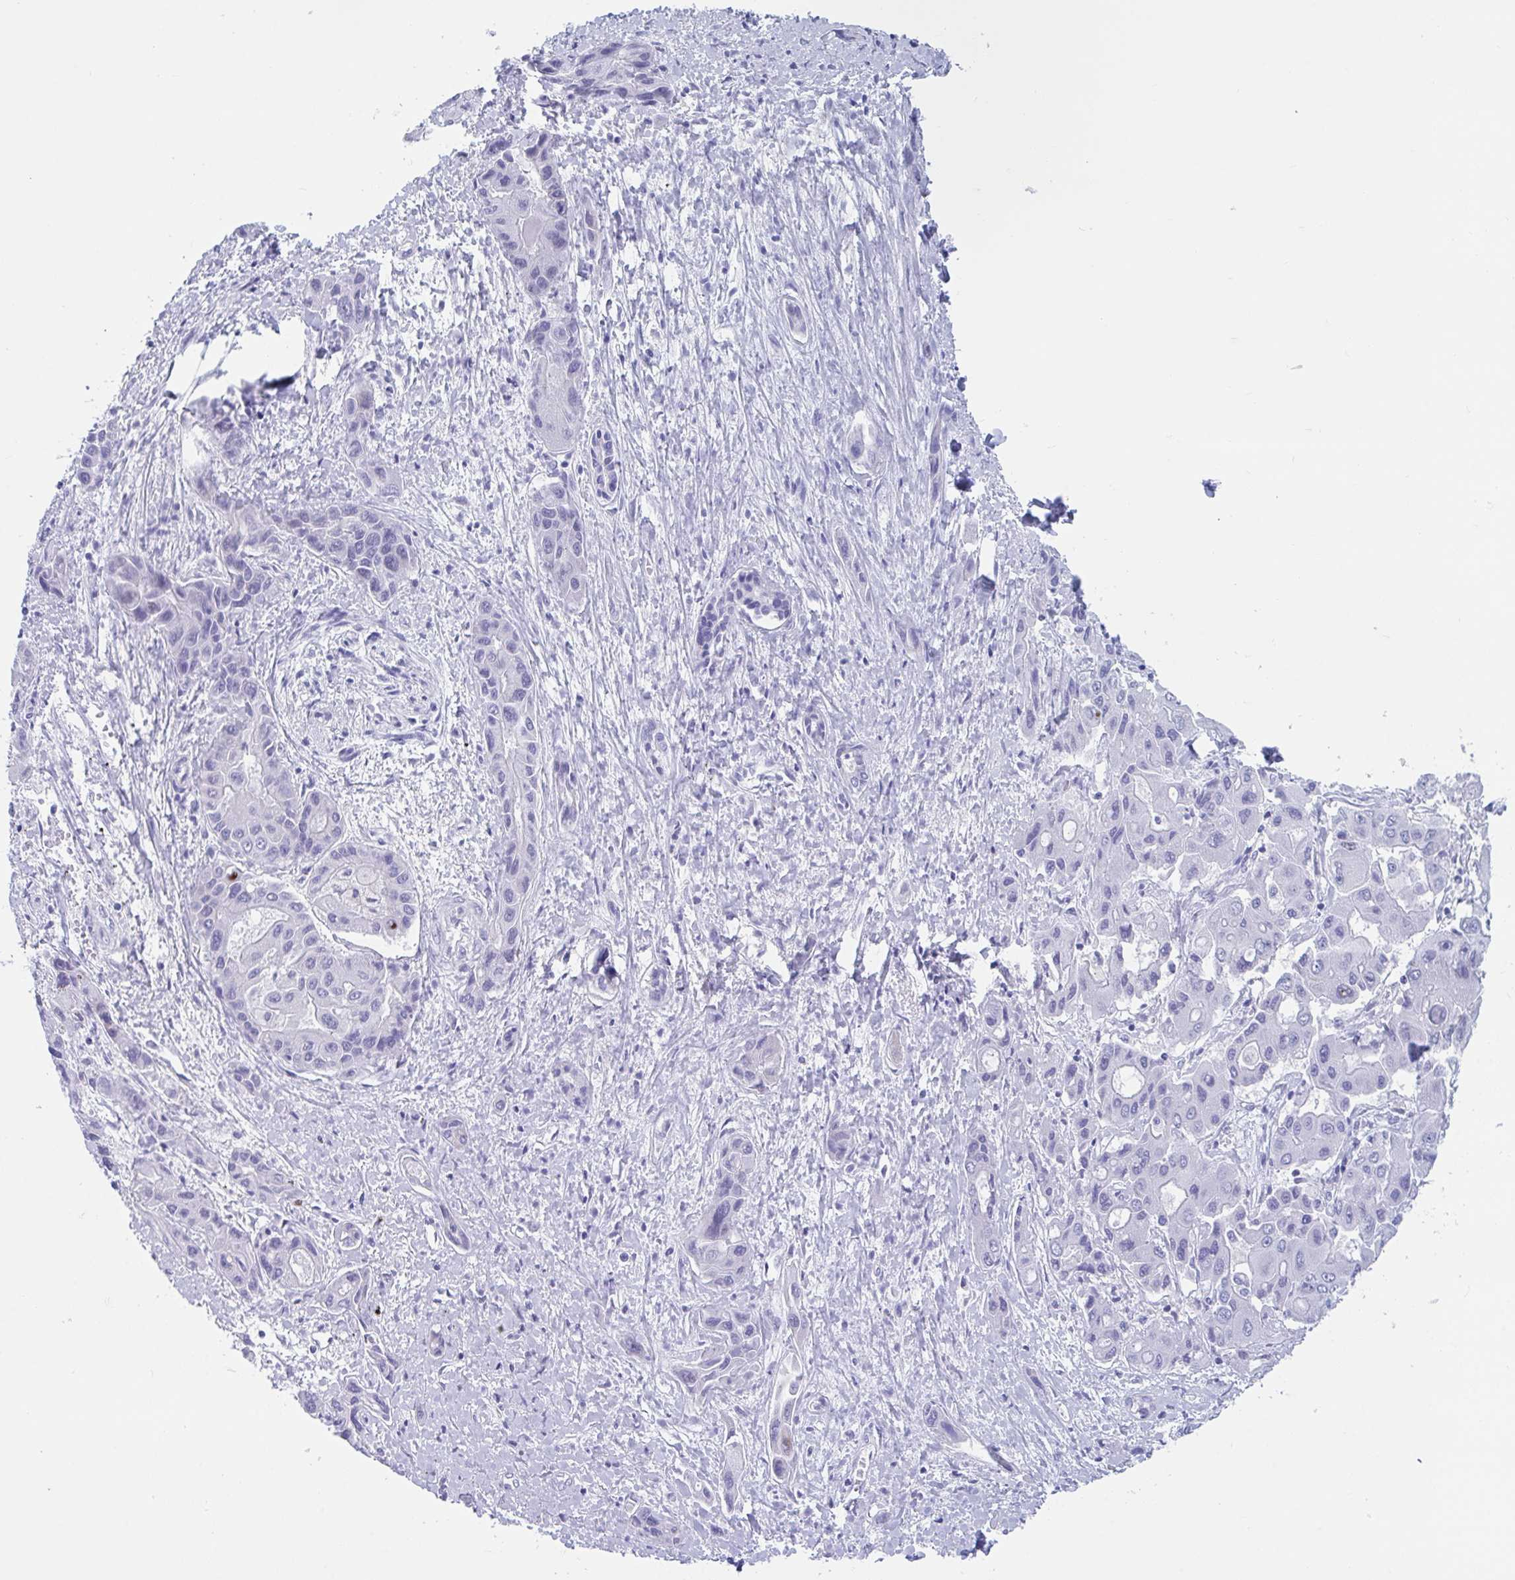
{"staining": {"intensity": "negative", "quantity": "none", "location": "none"}, "tissue": "liver cancer", "cell_type": "Tumor cells", "image_type": "cancer", "snomed": [{"axis": "morphology", "description": "Cholangiocarcinoma"}, {"axis": "topography", "description": "Liver"}], "caption": "Tumor cells show no significant protein expression in liver cancer.", "gene": "TTC30B", "patient": {"sex": "male", "age": 67}}